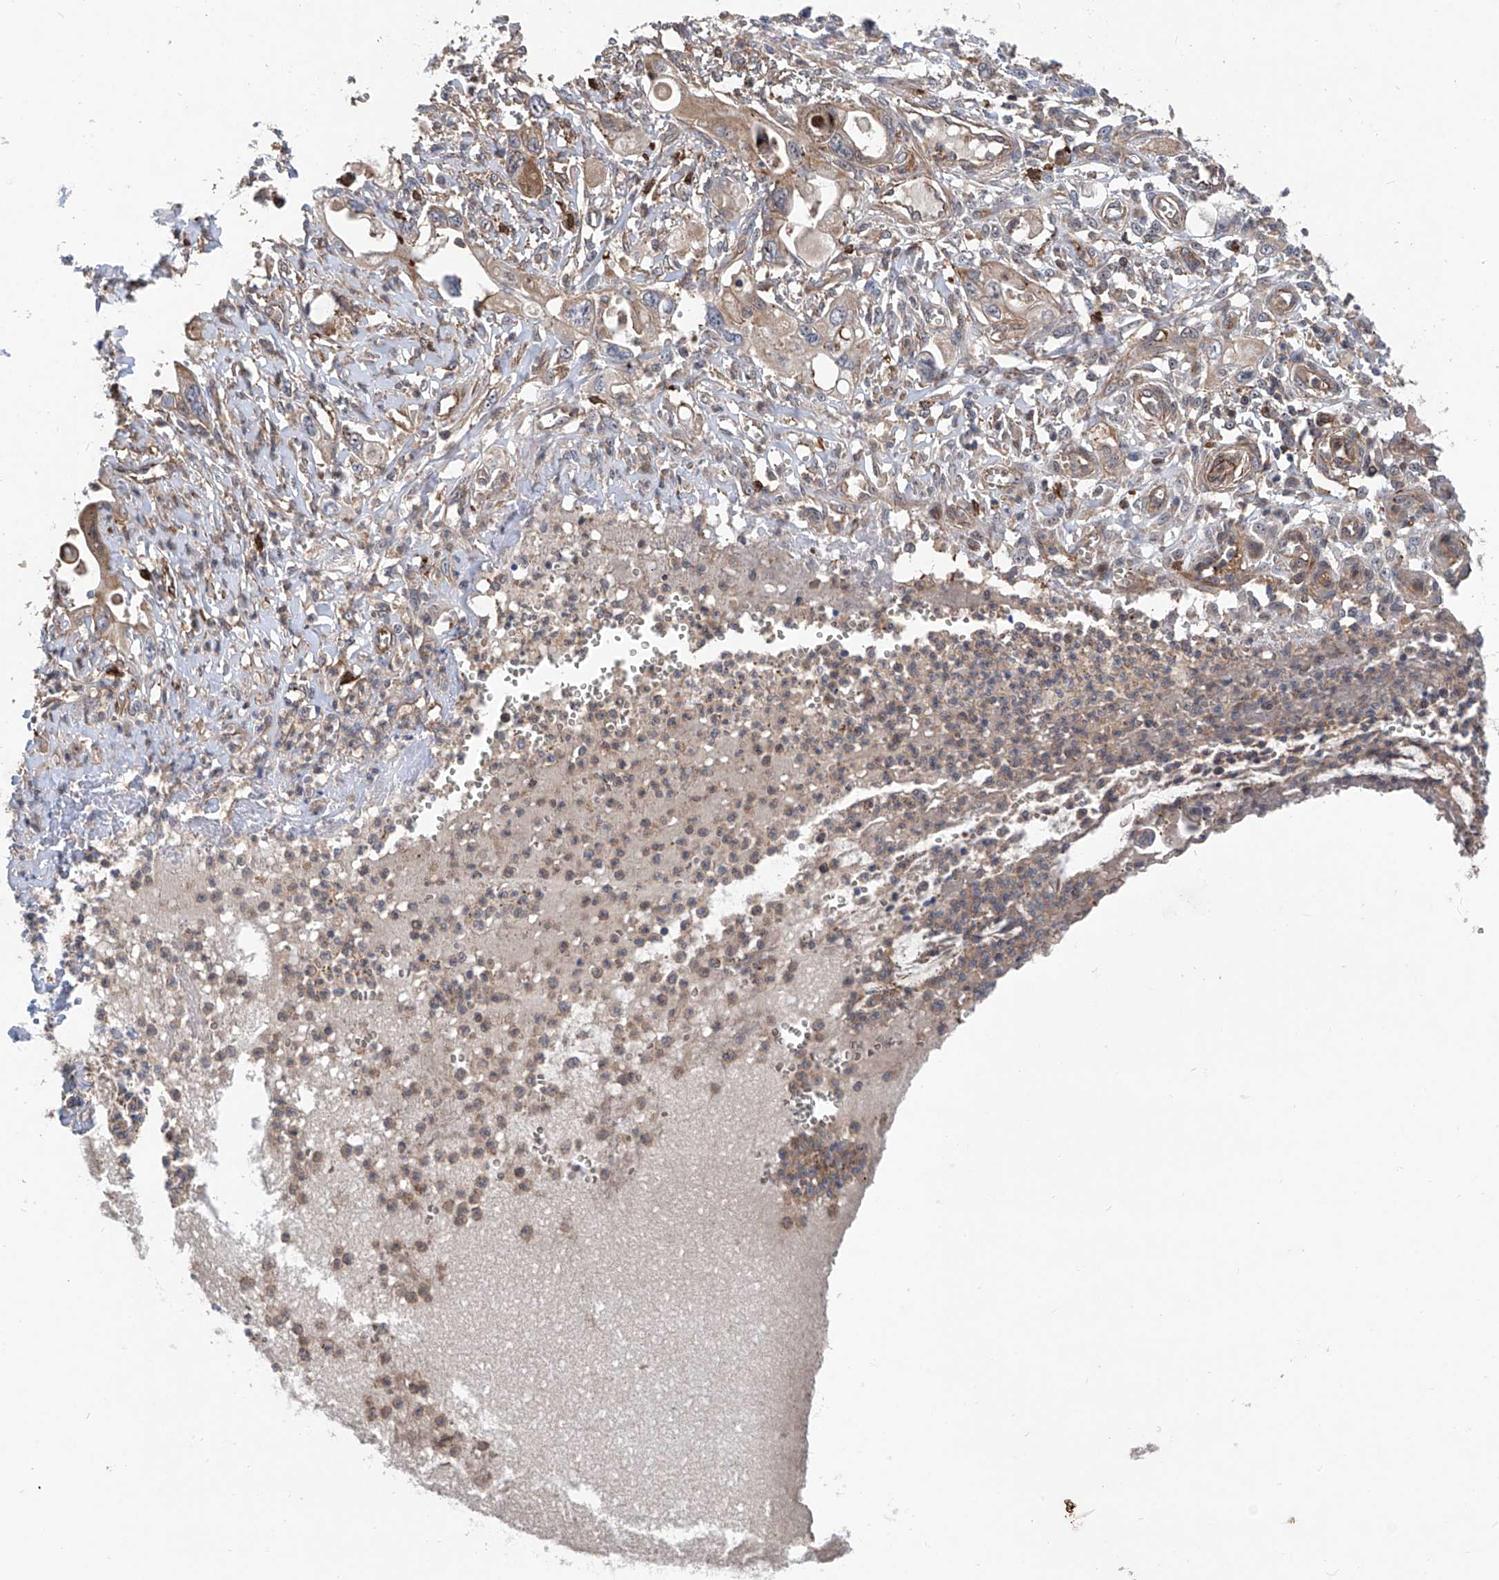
{"staining": {"intensity": "weak", "quantity": ">75%", "location": "cytoplasmic/membranous"}, "tissue": "pancreatic cancer", "cell_type": "Tumor cells", "image_type": "cancer", "snomed": [{"axis": "morphology", "description": "Adenocarcinoma, NOS"}, {"axis": "topography", "description": "Pancreas"}], "caption": "Pancreatic adenocarcinoma was stained to show a protein in brown. There is low levels of weak cytoplasmic/membranous expression in about >75% of tumor cells. The protein is stained brown, and the nuclei are stained in blue (DAB (3,3'-diaminobenzidine) IHC with brightfield microscopy, high magnification).", "gene": "NT5C3A", "patient": {"sex": "male", "age": 68}}